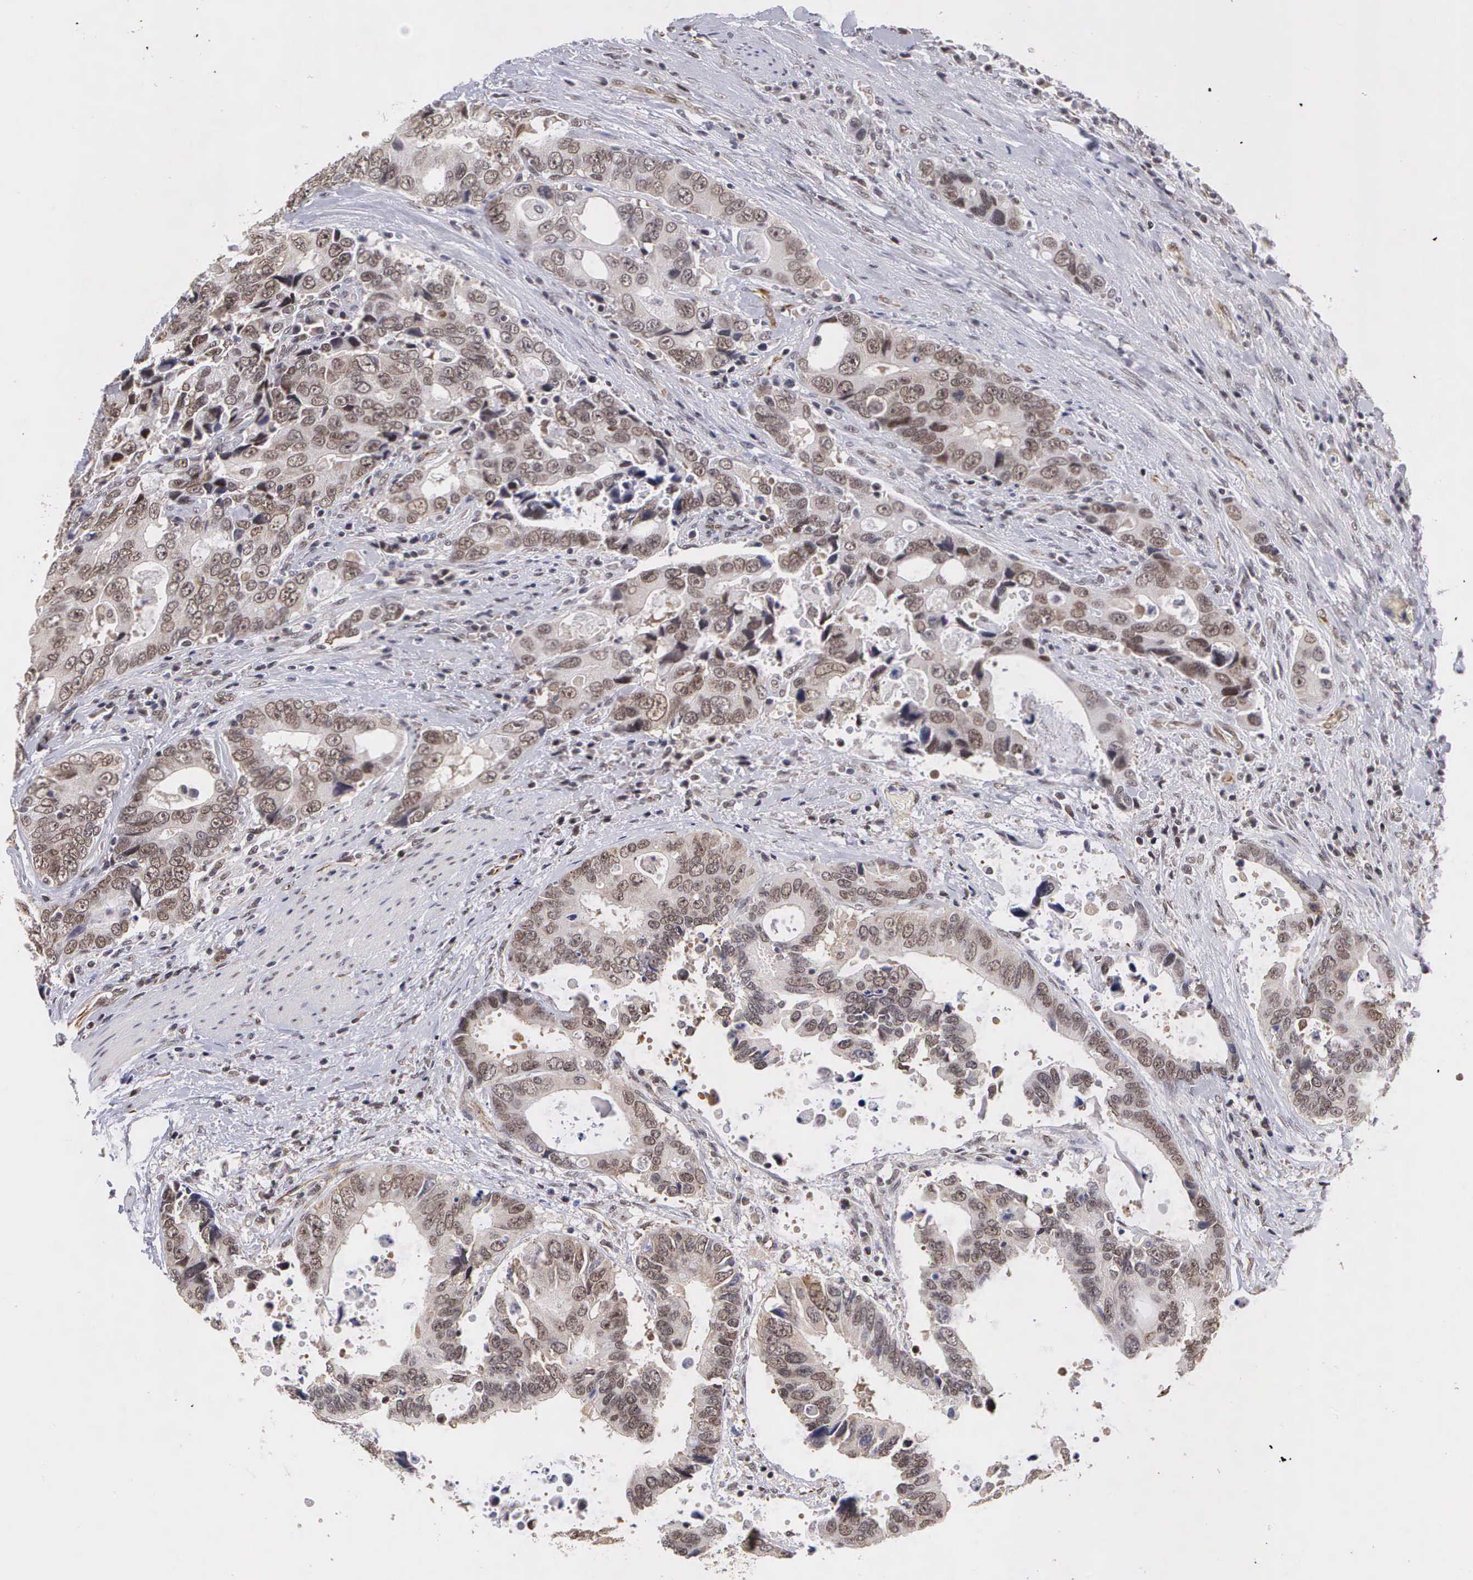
{"staining": {"intensity": "moderate", "quantity": ">75%", "location": "nuclear"}, "tissue": "colorectal cancer", "cell_type": "Tumor cells", "image_type": "cancer", "snomed": [{"axis": "morphology", "description": "Adenocarcinoma, NOS"}, {"axis": "topography", "description": "Rectum"}], "caption": "This is an image of immunohistochemistry (IHC) staining of colorectal cancer (adenocarcinoma), which shows moderate positivity in the nuclear of tumor cells.", "gene": "MORC2", "patient": {"sex": "female", "age": 67}}